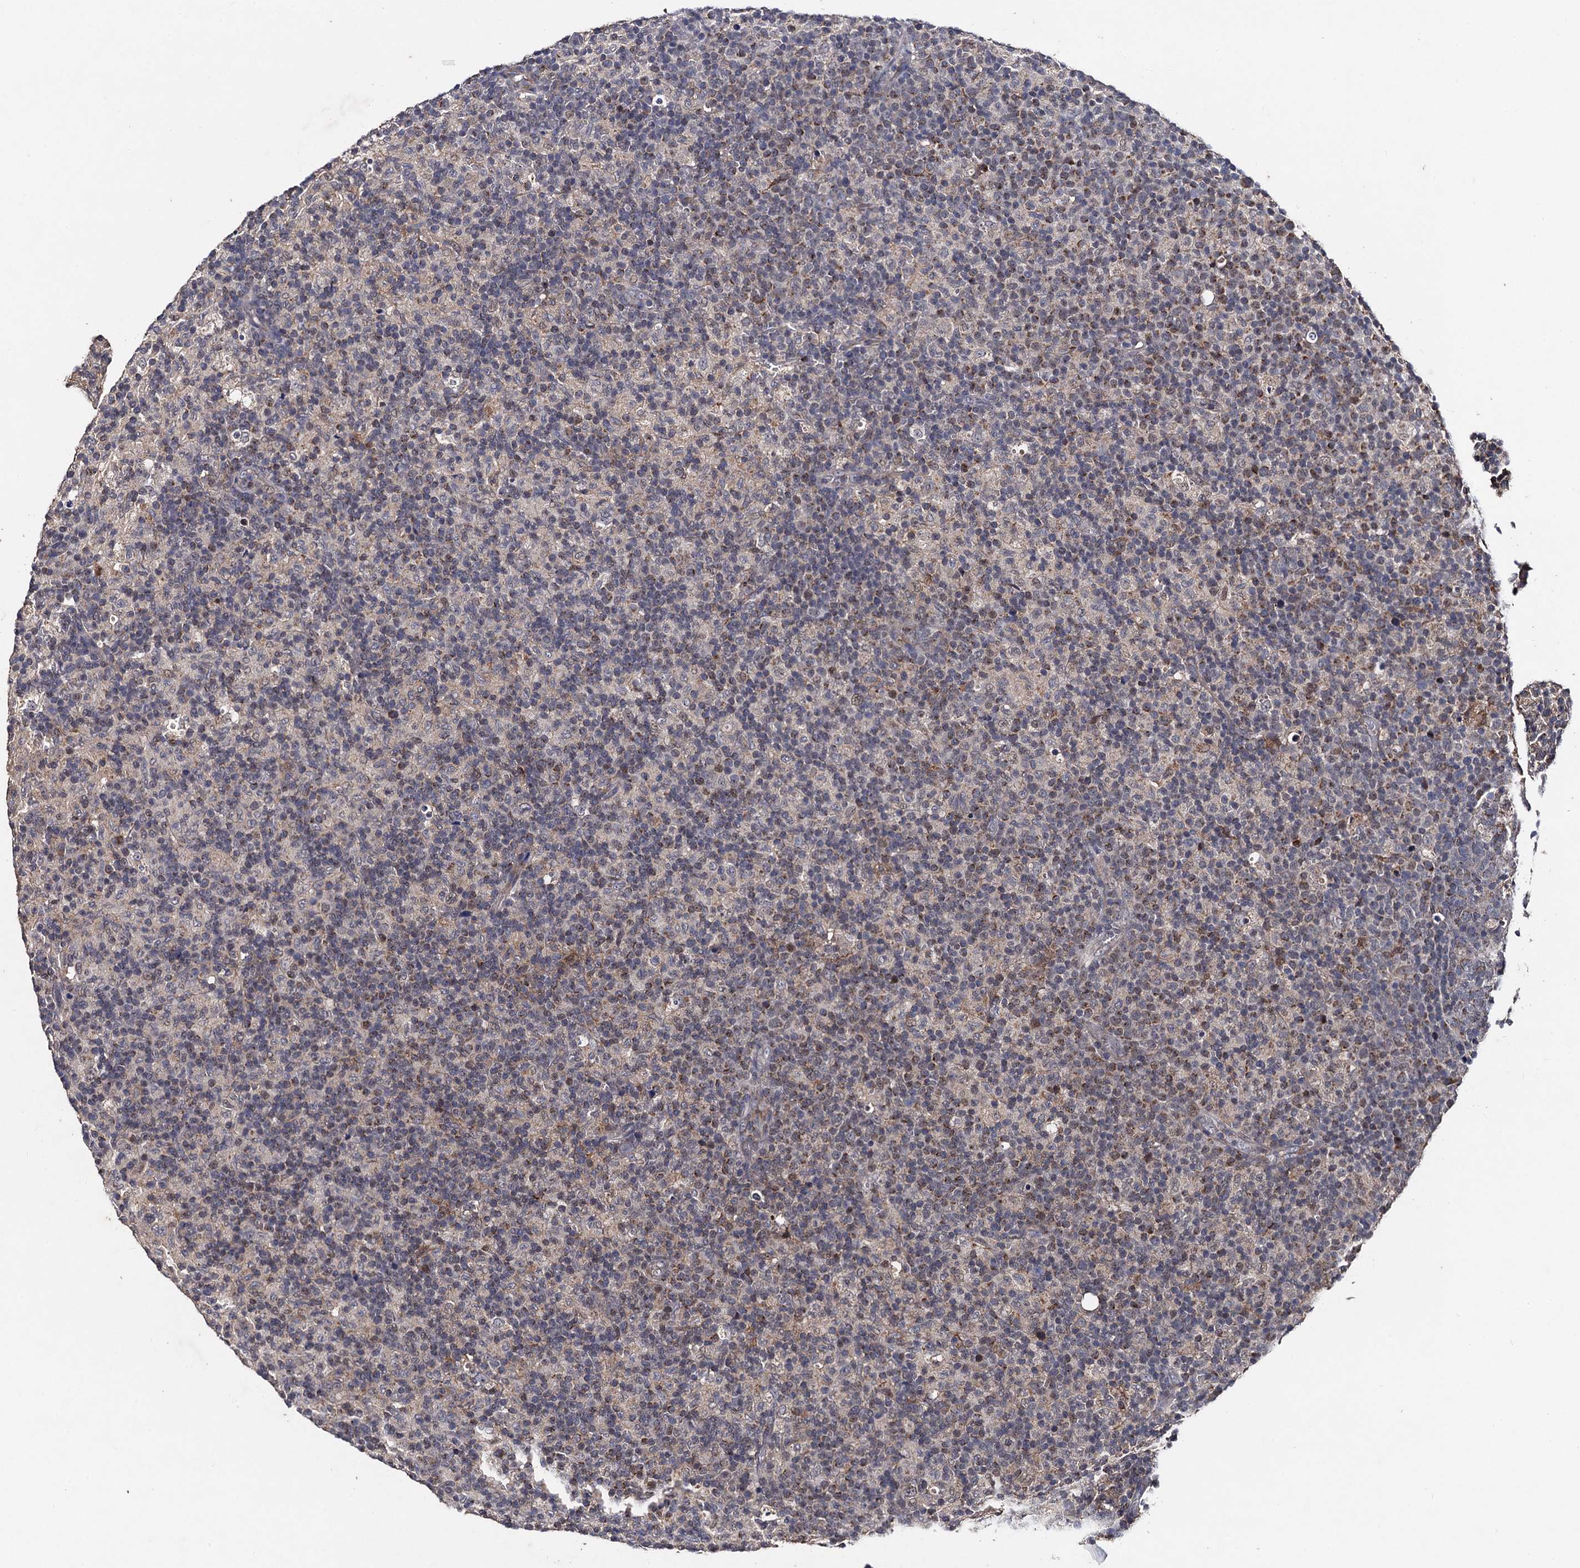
{"staining": {"intensity": "weak", "quantity": "<25%", "location": "nuclear"}, "tissue": "lymph node", "cell_type": "Germinal center cells", "image_type": "normal", "snomed": [{"axis": "morphology", "description": "Normal tissue, NOS"}, {"axis": "morphology", "description": "Inflammation, NOS"}, {"axis": "topography", "description": "Lymph node"}], "caption": "Human lymph node stained for a protein using IHC demonstrates no expression in germinal center cells.", "gene": "PPTC7", "patient": {"sex": "male", "age": 55}}